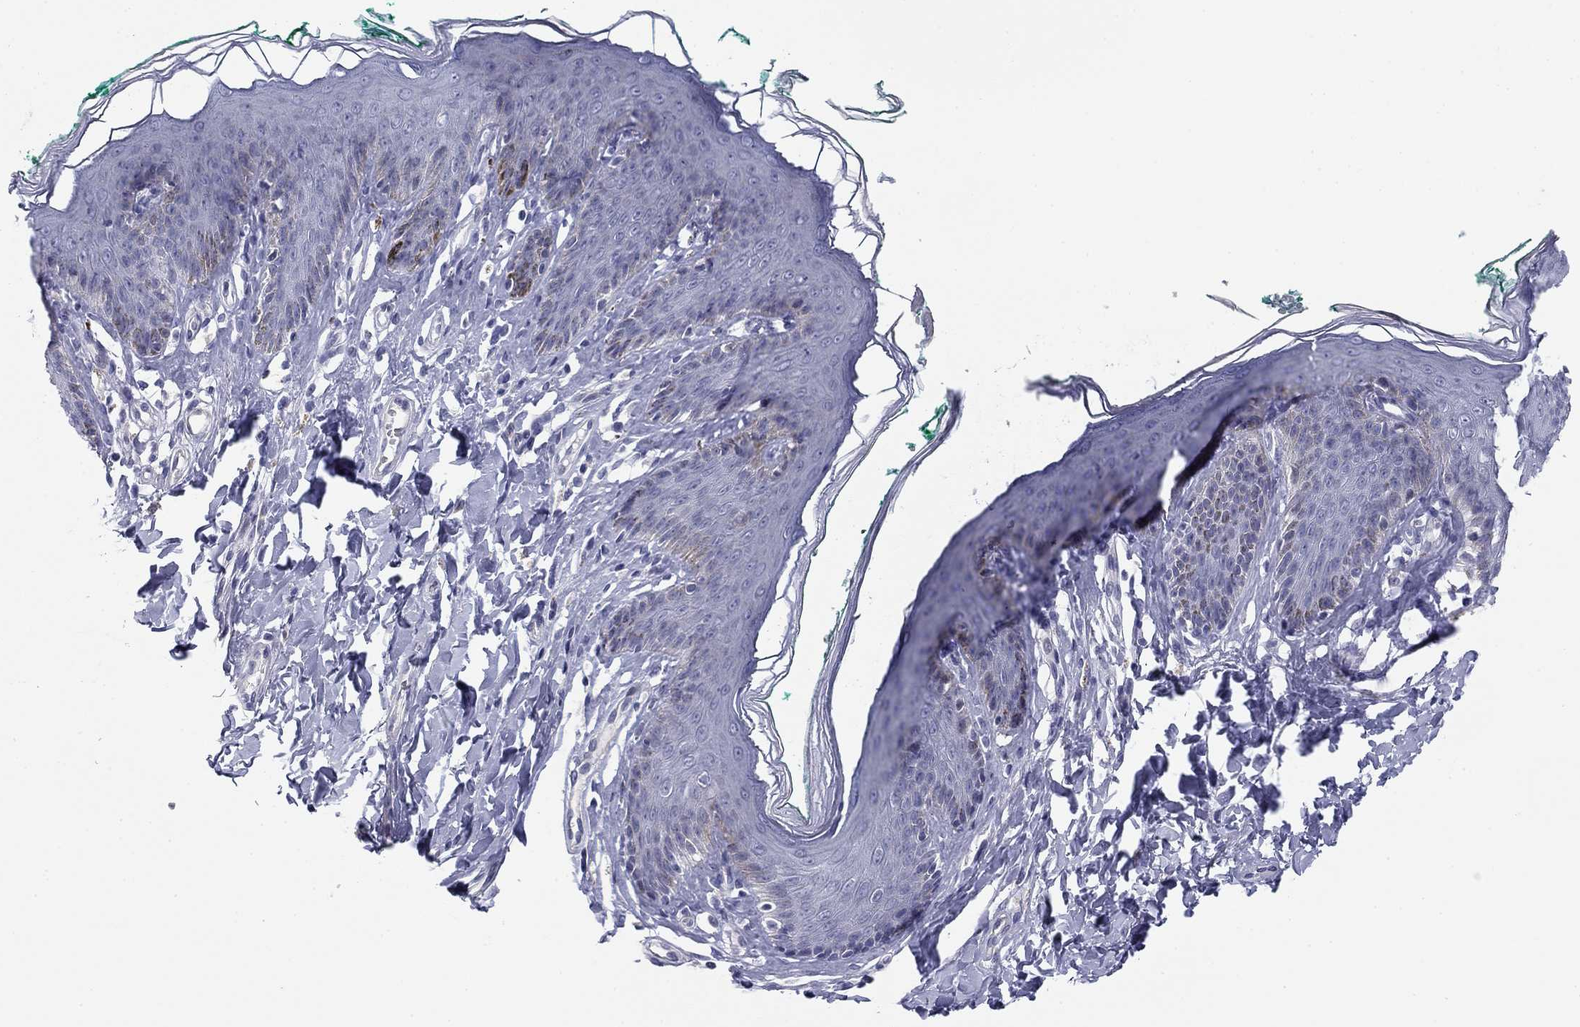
{"staining": {"intensity": "negative", "quantity": "none", "location": "none"}, "tissue": "skin", "cell_type": "Epidermal cells", "image_type": "normal", "snomed": [{"axis": "morphology", "description": "Normal tissue, NOS"}, {"axis": "topography", "description": "Vulva"}], "caption": "Immunohistochemistry micrograph of normal skin: skin stained with DAB (3,3'-diaminobenzidine) demonstrates no significant protein positivity in epidermal cells.", "gene": "PRPH", "patient": {"sex": "female", "age": 66}}